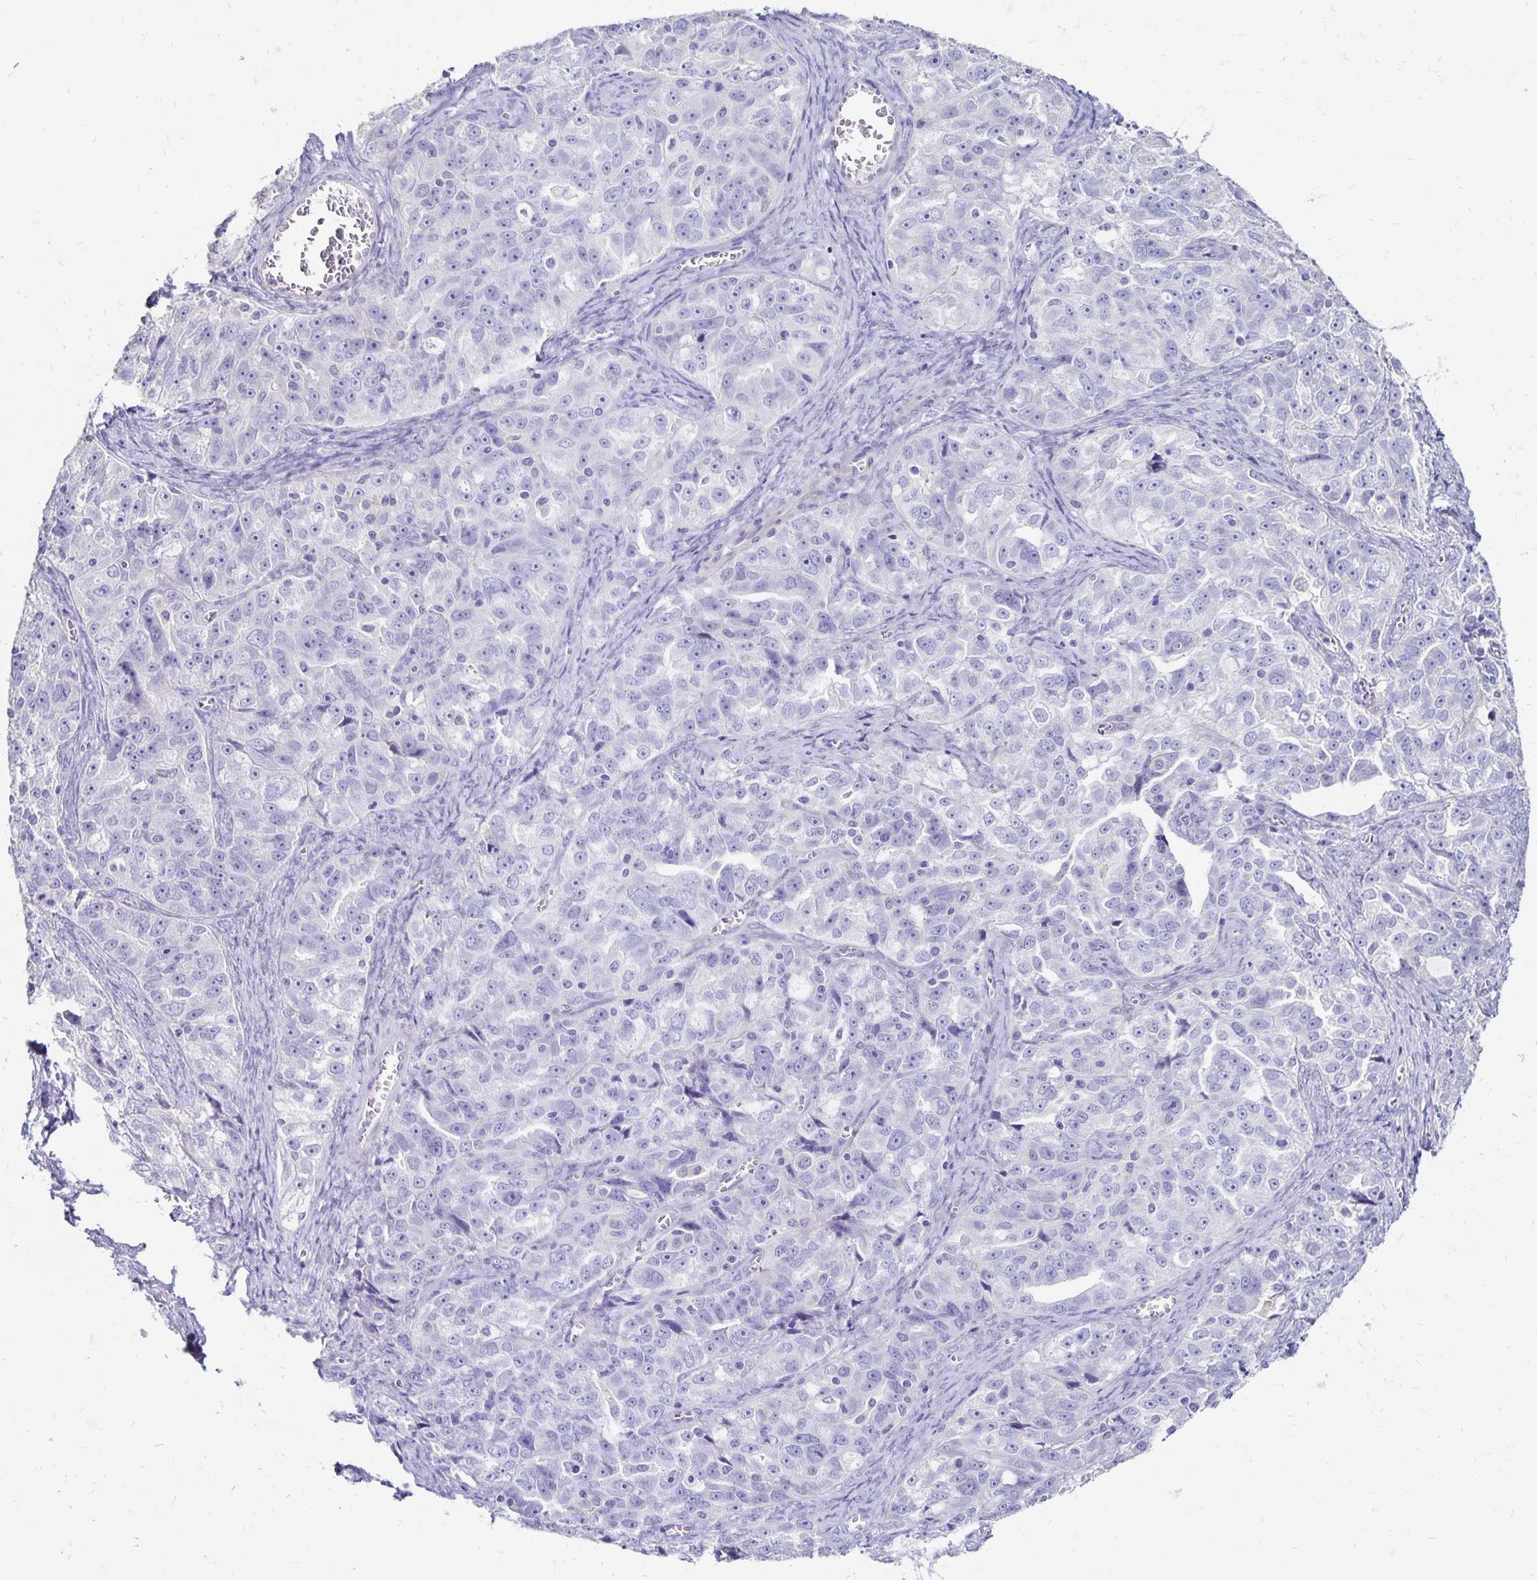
{"staining": {"intensity": "negative", "quantity": "none", "location": "none"}, "tissue": "ovarian cancer", "cell_type": "Tumor cells", "image_type": "cancer", "snomed": [{"axis": "morphology", "description": "Cystadenocarcinoma, serous, NOS"}, {"axis": "topography", "description": "Ovary"}], "caption": "The immunohistochemistry histopathology image has no significant positivity in tumor cells of ovarian cancer (serous cystadenocarcinoma) tissue.", "gene": "DYNLT4", "patient": {"sex": "female", "age": 51}}